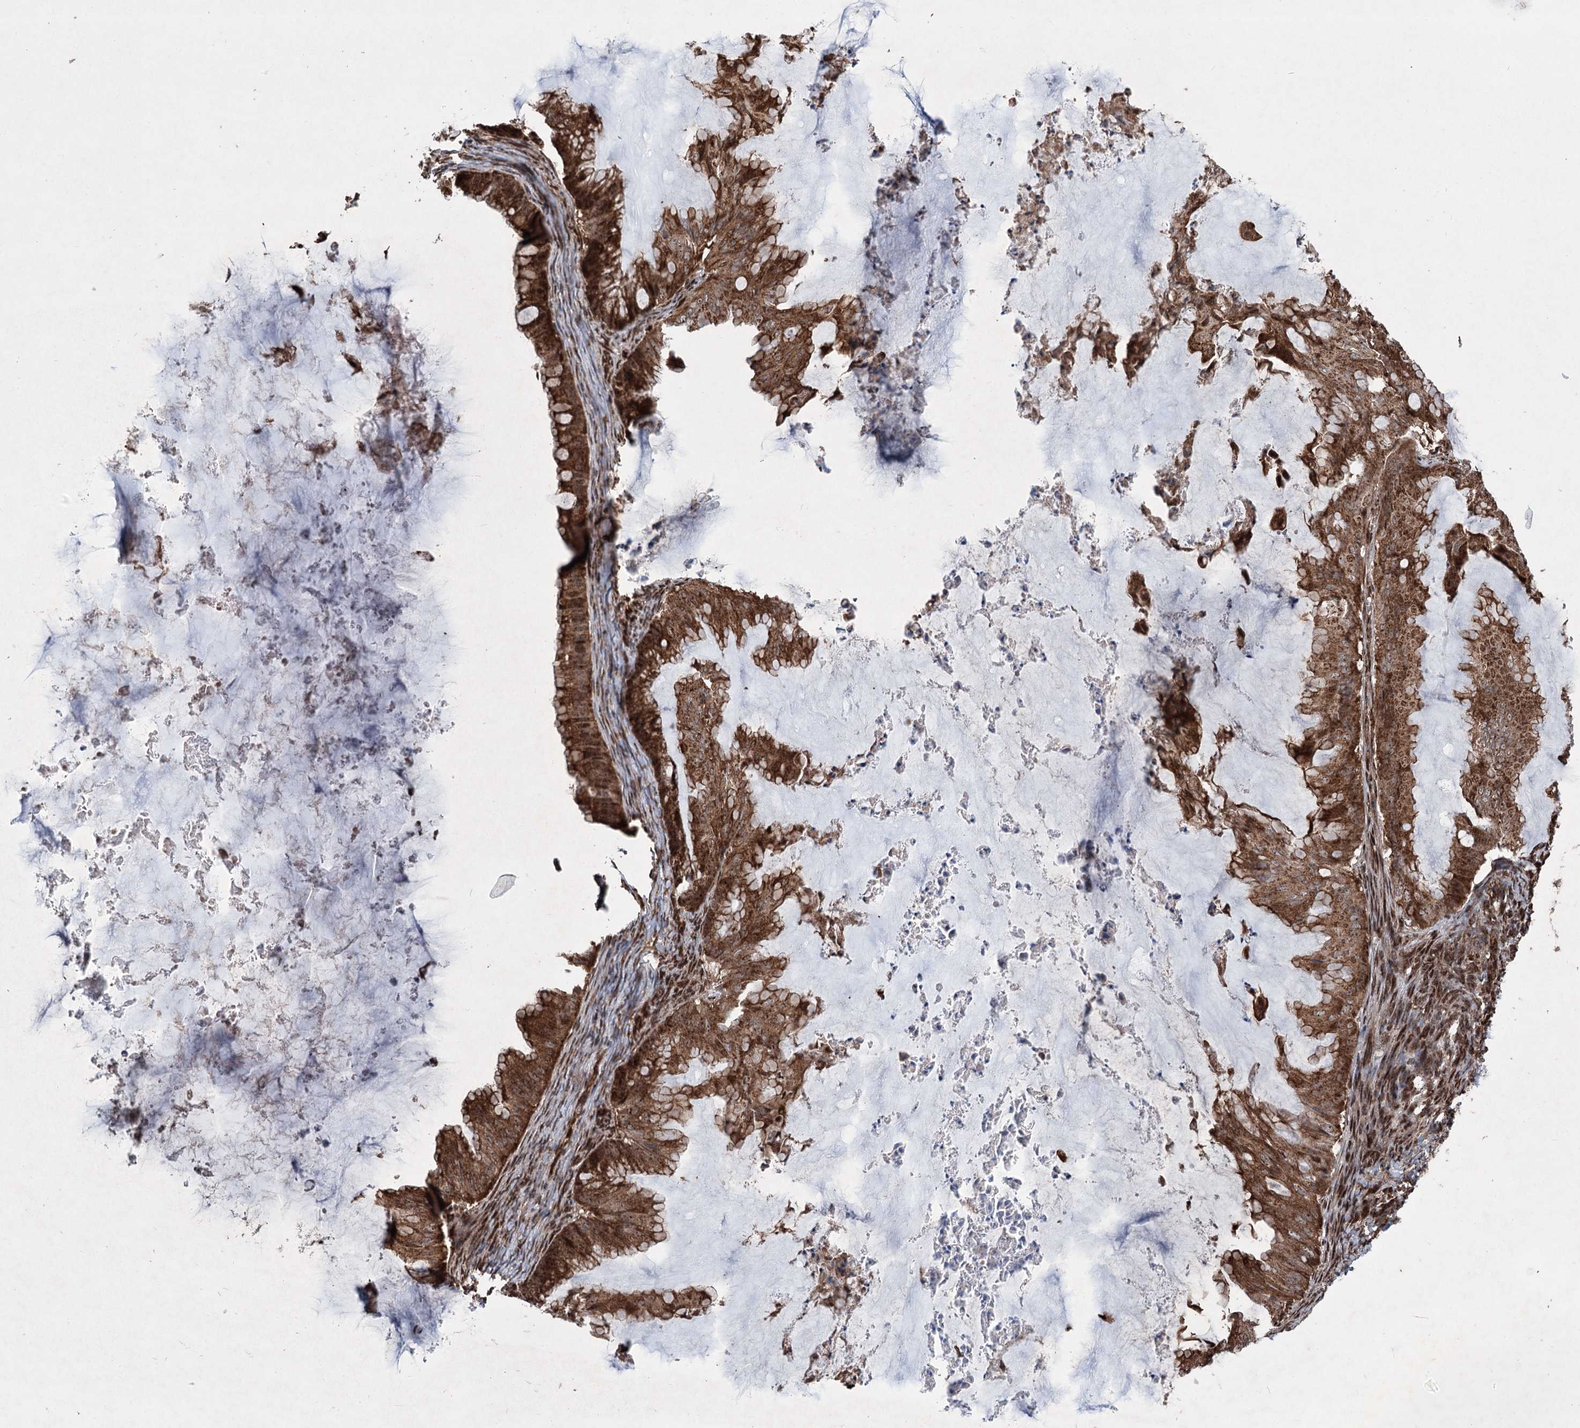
{"staining": {"intensity": "strong", "quantity": ">75%", "location": "cytoplasmic/membranous,nuclear"}, "tissue": "ovarian cancer", "cell_type": "Tumor cells", "image_type": "cancer", "snomed": [{"axis": "morphology", "description": "Cystadenocarcinoma, mucinous, NOS"}, {"axis": "topography", "description": "Ovary"}], "caption": "Ovarian cancer stained with DAB IHC reveals high levels of strong cytoplasmic/membranous and nuclear staining in about >75% of tumor cells. (DAB (3,3'-diaminobenzidine) IHC, brown staining for protein, blue staining for nuclei).", "gene": "SERINC5", "patient": {"sex": "female", "age": 71}}